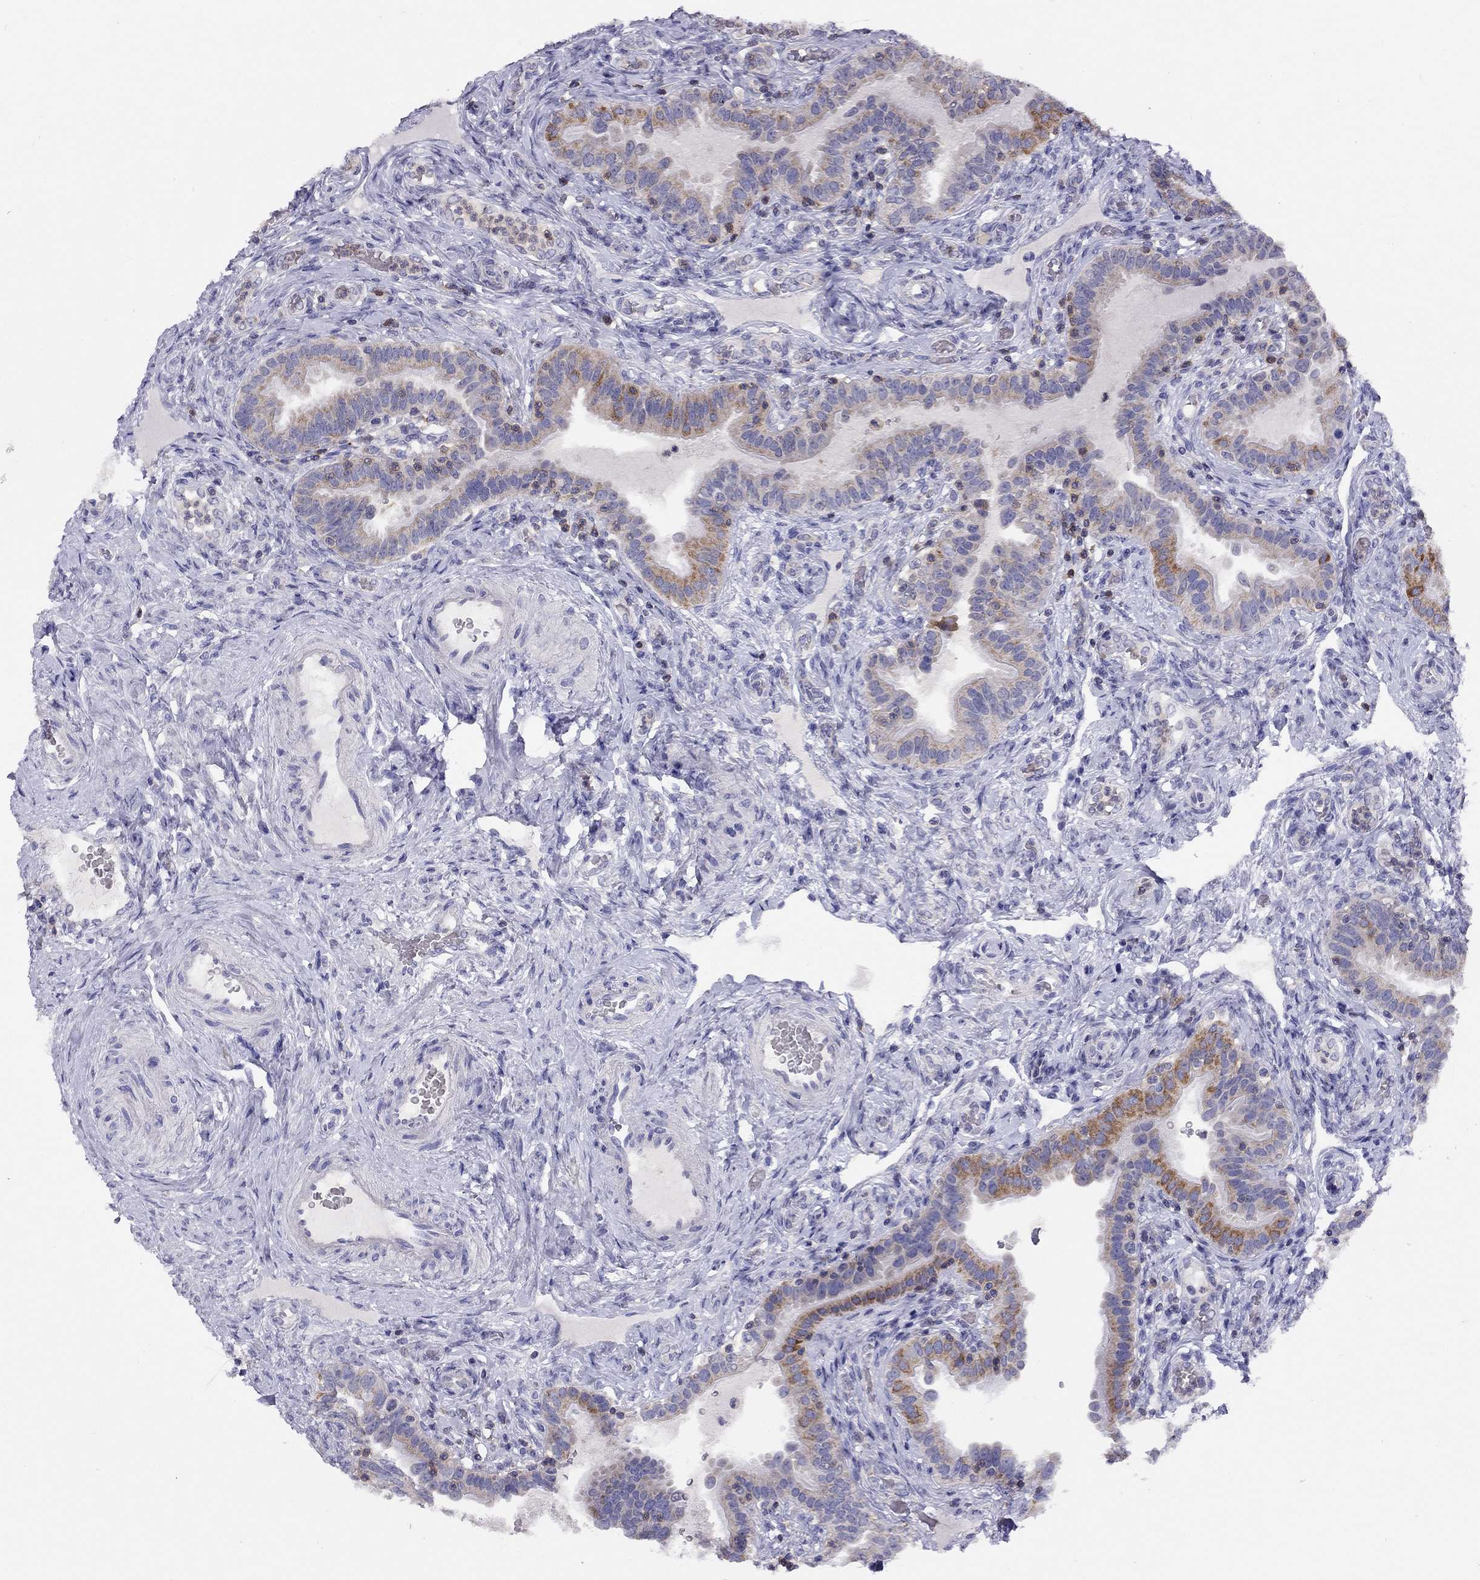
{"staining": {"intensity": "moderate", "quantity": "<25%", "location": "cytoplasmic/membranous"}, "tissue": "fallopian tube", "cell_type": "Glandular cells", "image_type": "normal", "snomed": [{"axis": "morphology", "description": "Normal tissue, NOS"}, {"axis": "topography", "description": "Fallopian tube"}, {"axis": "topography", "description": "Ovary"}], "caption": "An immunohistochemistry photomicrograph of normal tissue is shown. Protein staining in brown highlights moderate cytoplasmic/membranous positivity in fallopian tube within glandular cells. (DAB (3,3'-diaminobenzidine) IHC with brightfield microscopy, high magnification).", "gene": "CITED1", "patient": {"sex": "female", "age": 41}}